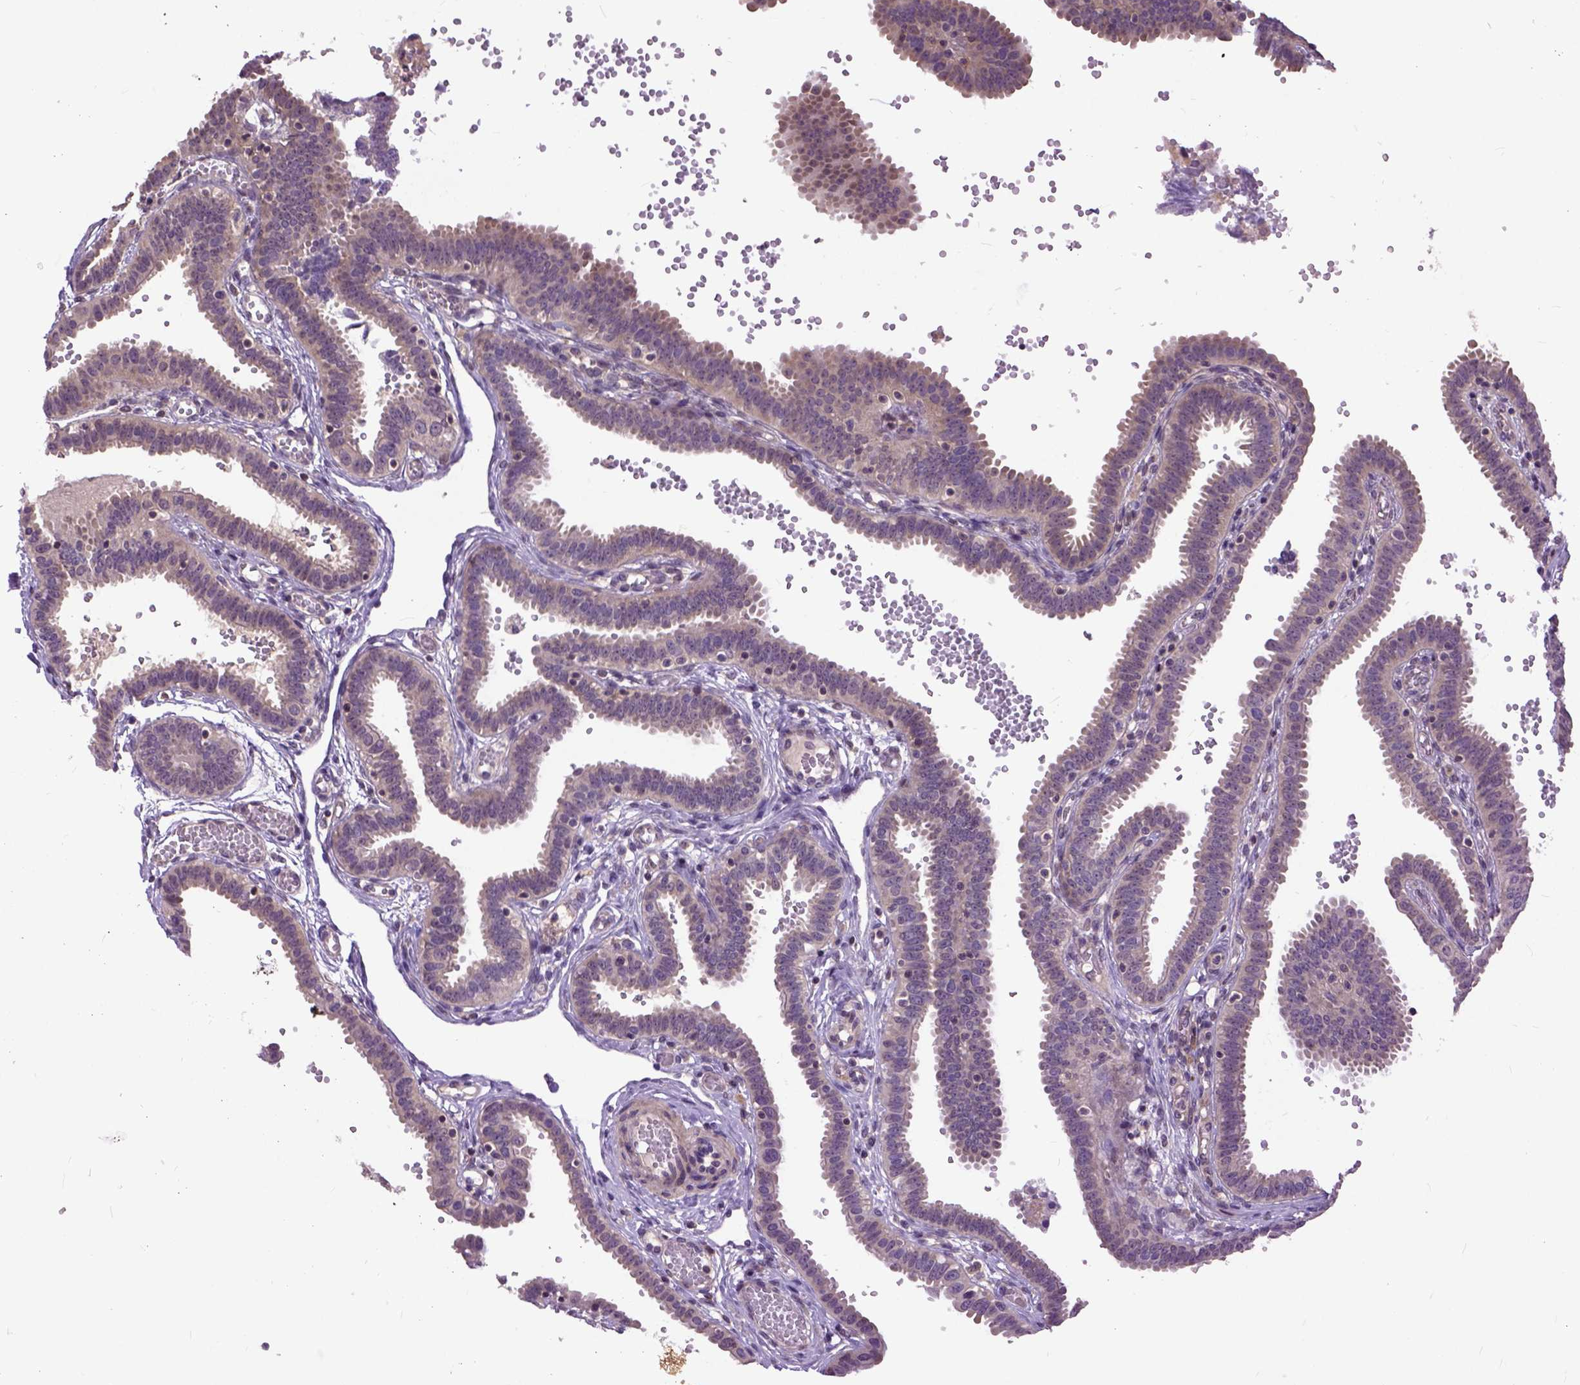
{"staining": {"intensity": "moderate", "quantity": "25%-75%", "location": "cytoplasmic/membranous"}, "tissue": "fallopian tube", "cell_type": "Glandular cells", "image_type": "normal", "snomed": [{"axis": "morphology", "description": "Normal tissue, NOS"}, {"axis": "topography", "description": "Fallopian tube"}], "caption": "Glandular cells show moderate cytoplasmic/membranous staining in approximately 25%-75% of cells in unremarkable fallopian tube.", "gene": "CPNE1", "patient": {"sex": "female", "age": 37}}